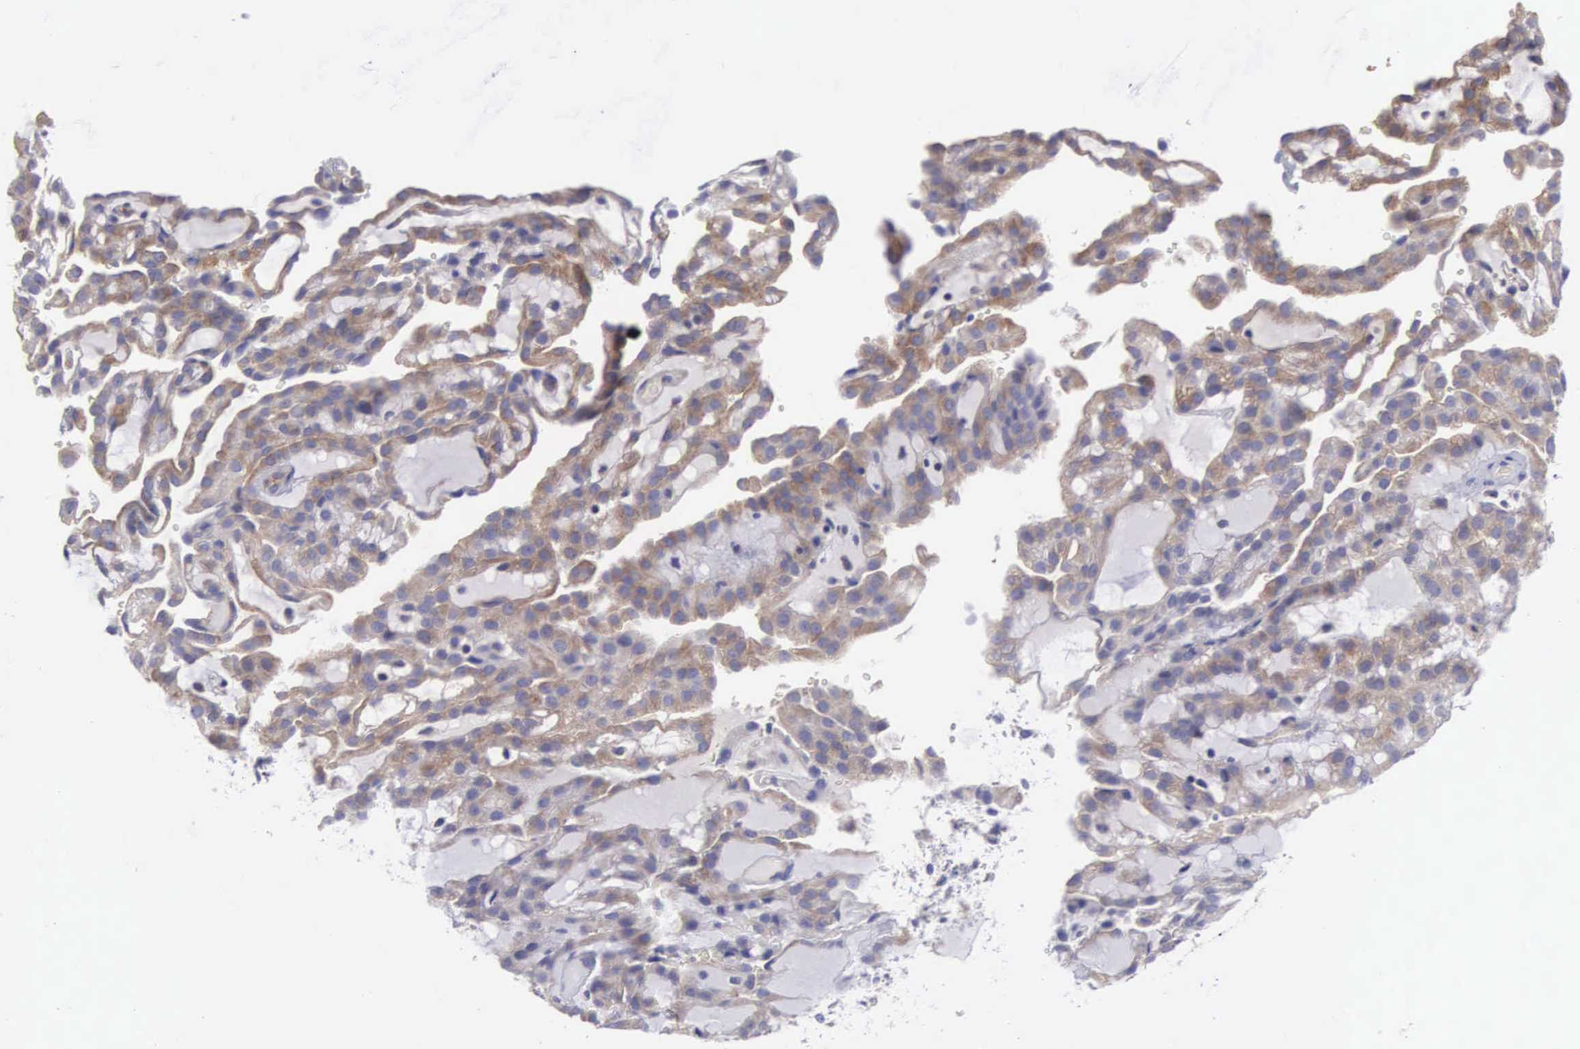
{"staining": {"intensity": "weak", "quantity": "25%-75%", "location": "cytoplasmic/membranous"}, "tissue": "renal cancer", "cell_type": "Tumor cells", "image_type": "cancer", "snomed": [{"axis": "morphology", "description": "Adenocarcinoma, NOS"}, {"axis": "topography", "description": "Kidney"}], "caption": "Immunohistochemical staining of human renal adenocarcinoma reveals low levels of weak cytoplasmic/membranous protein positivity in about 25%-75% of tumor cells. The staining is performed using DAB (3,3'-diaminobenzidine) brown chromogen to label protein expression. The nuclei are counter-stained blue using hematoxylin.", "gene": "SLITRK4", "patient": {"sex": "male", "age": 63}}